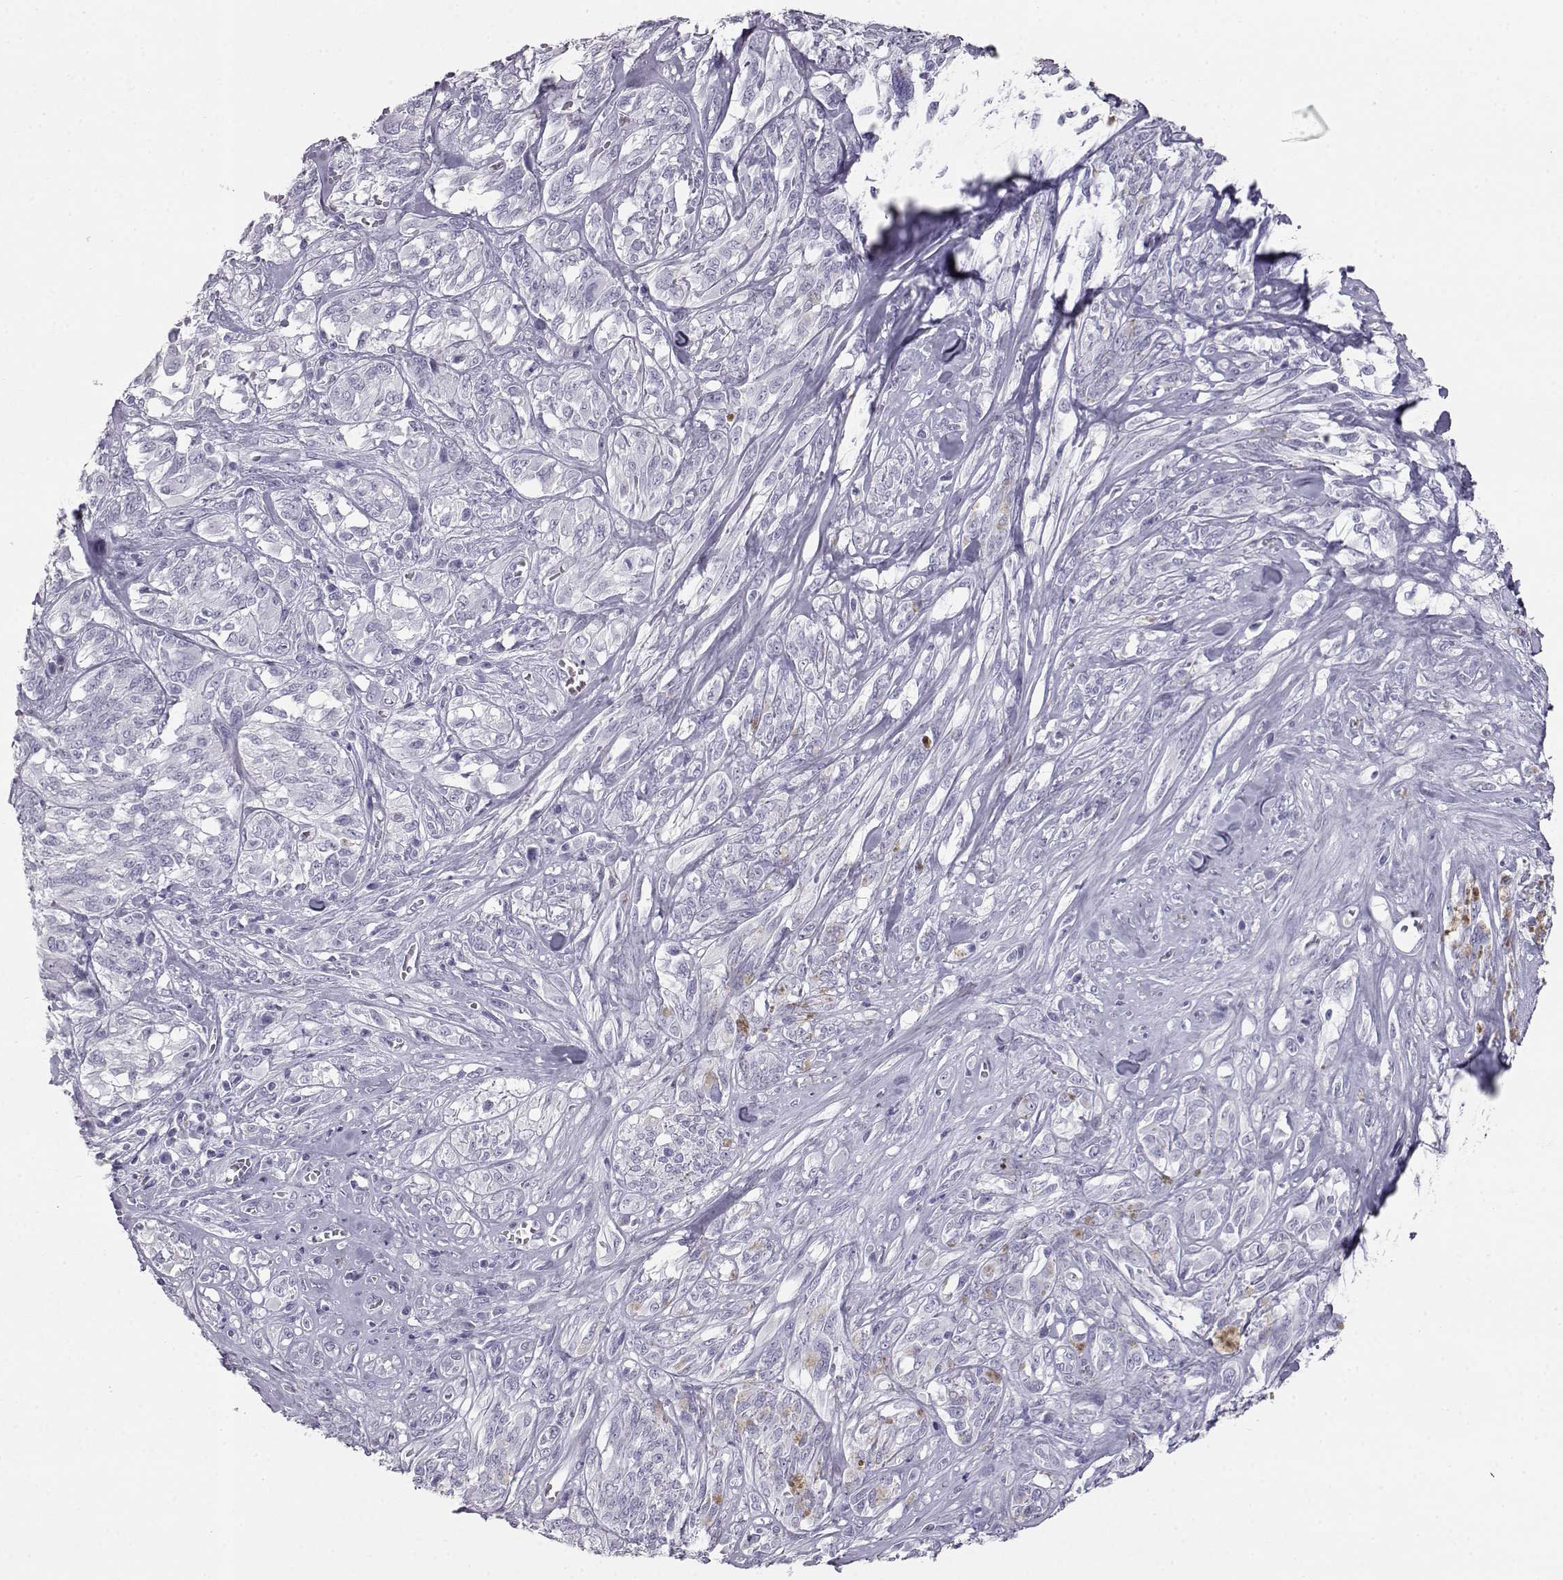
{"staining": {"intensity": "negative", "quantity": "none", "location": "none"}, "tissue": "melanoma", "cell_type": "Tumor cells", "image_type": "cancer", "snomed": [{"axis": "morphology", "description": "Malignant melanoma, NOS"}, {"axis": "topography", "description": "Skin"}], "caption": "DAB (3,3'-diaminobenzidine) immunohistochemical staining of melanoma displays no significant expression in tumor cells.", "gene": "ITLN2", "patient": {"sex": "female", "age": 91}}